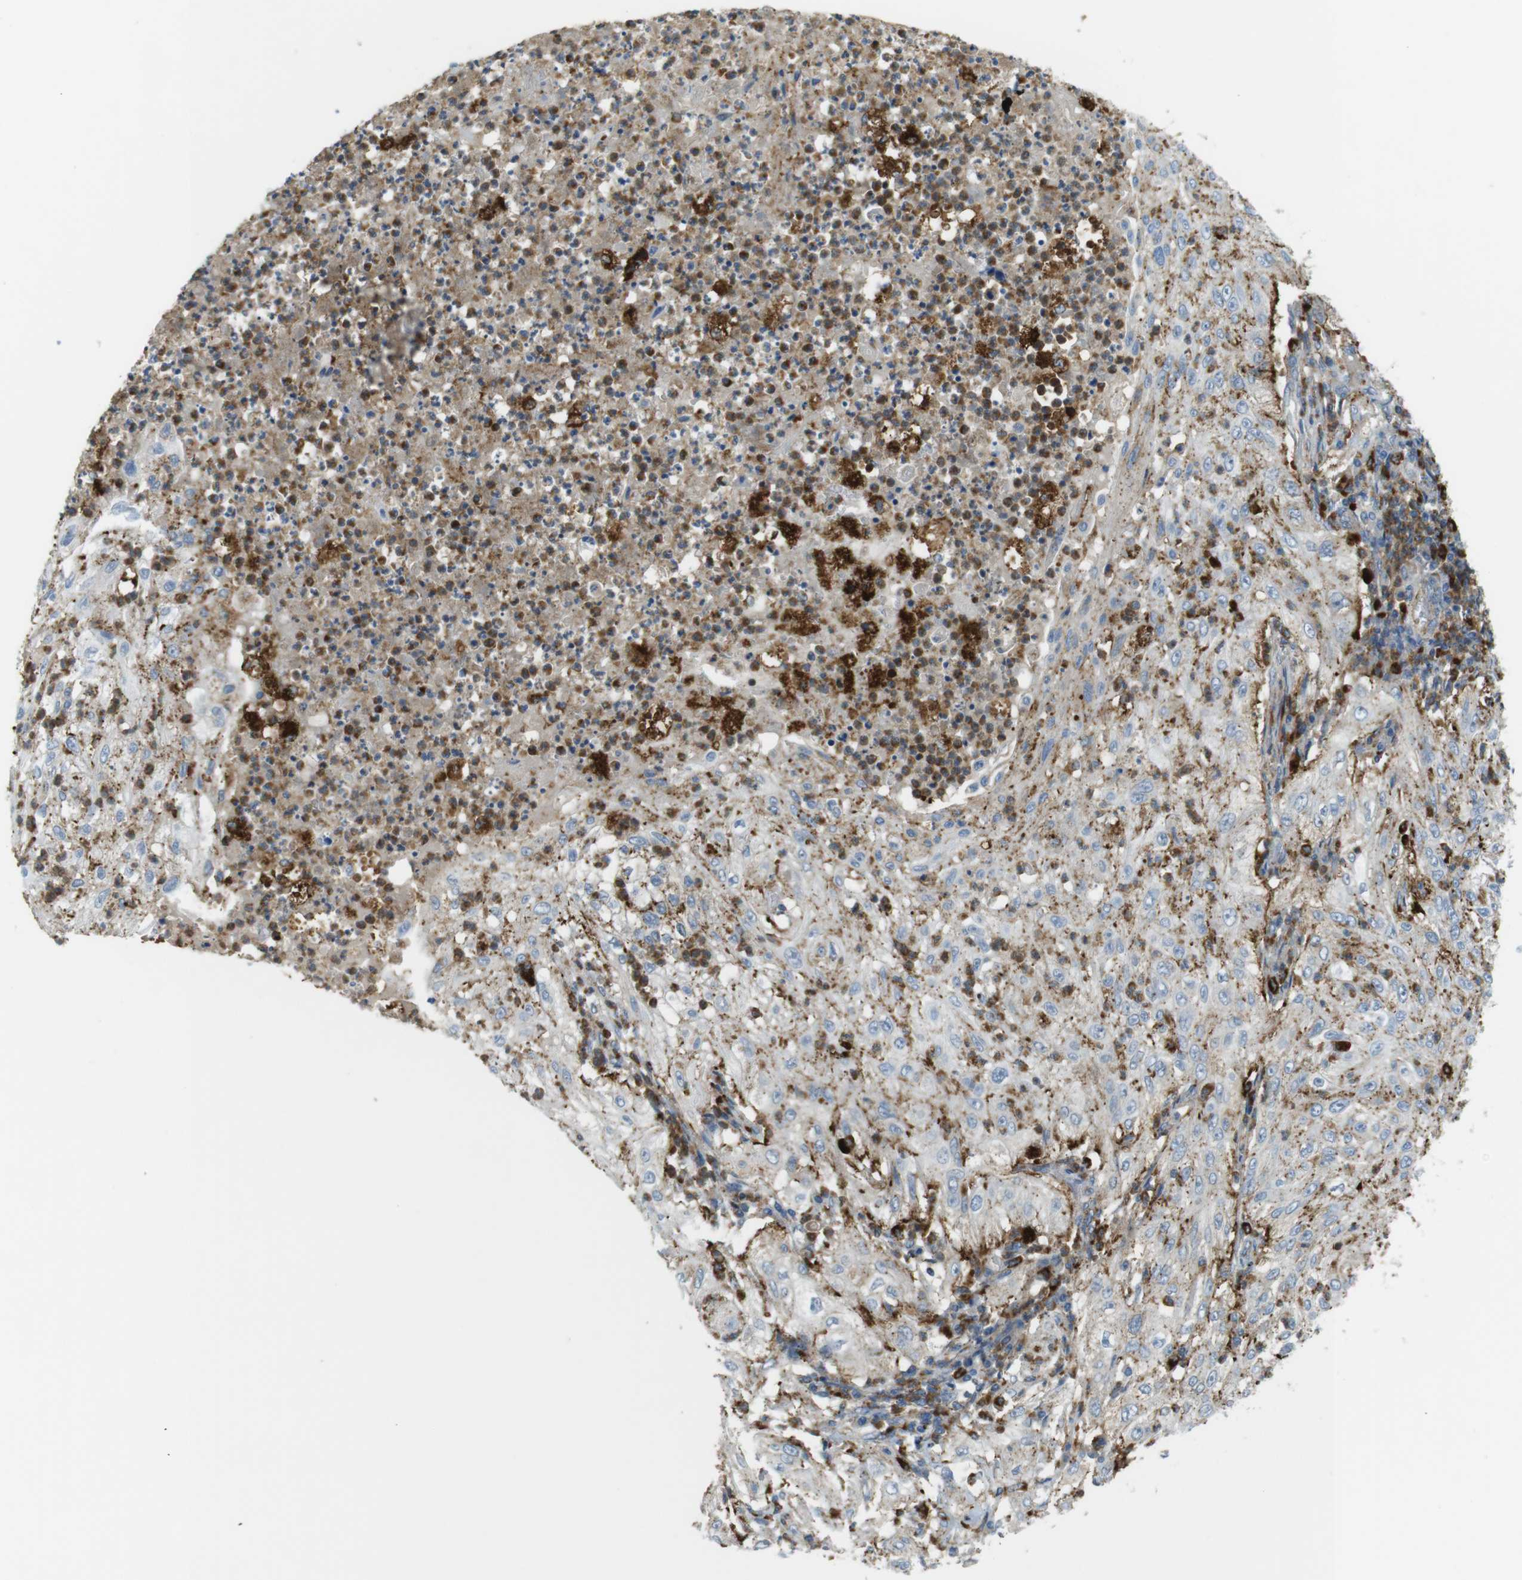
{"staining": {"intensity": "moderate", "quantity": "25%-75%", "location": "cytoplasmic/membranous"}, "tissue": "lung cancer", "cell_type": "Tumor cells", "image_type": "cancer", "snomed": [{"axis": "morphology", "description": "Inflammation, NOS"}, {"axis": "morphology", "description": "Squamous cell carcinoma, NOS"}, {"axis": "topography", "description": "Lymph node"}, {"axis": "topography", "description": "Soft tissue"}, {"axis": "topography", "description": "Lung"}], "caption": "High-magnification brightfield microscopy of lung squamous cell carcinoma stained with DAB (3,3'-diaminobenzidine) (brown) and counterstained with hematoxylin (blue). tumor cells exhibit moderate cytoplasmic/membranous staining is identified in approximately25%-75% of cells.", "gene": "LAMP1", "patient": {"sex": "male", "age": 66}}